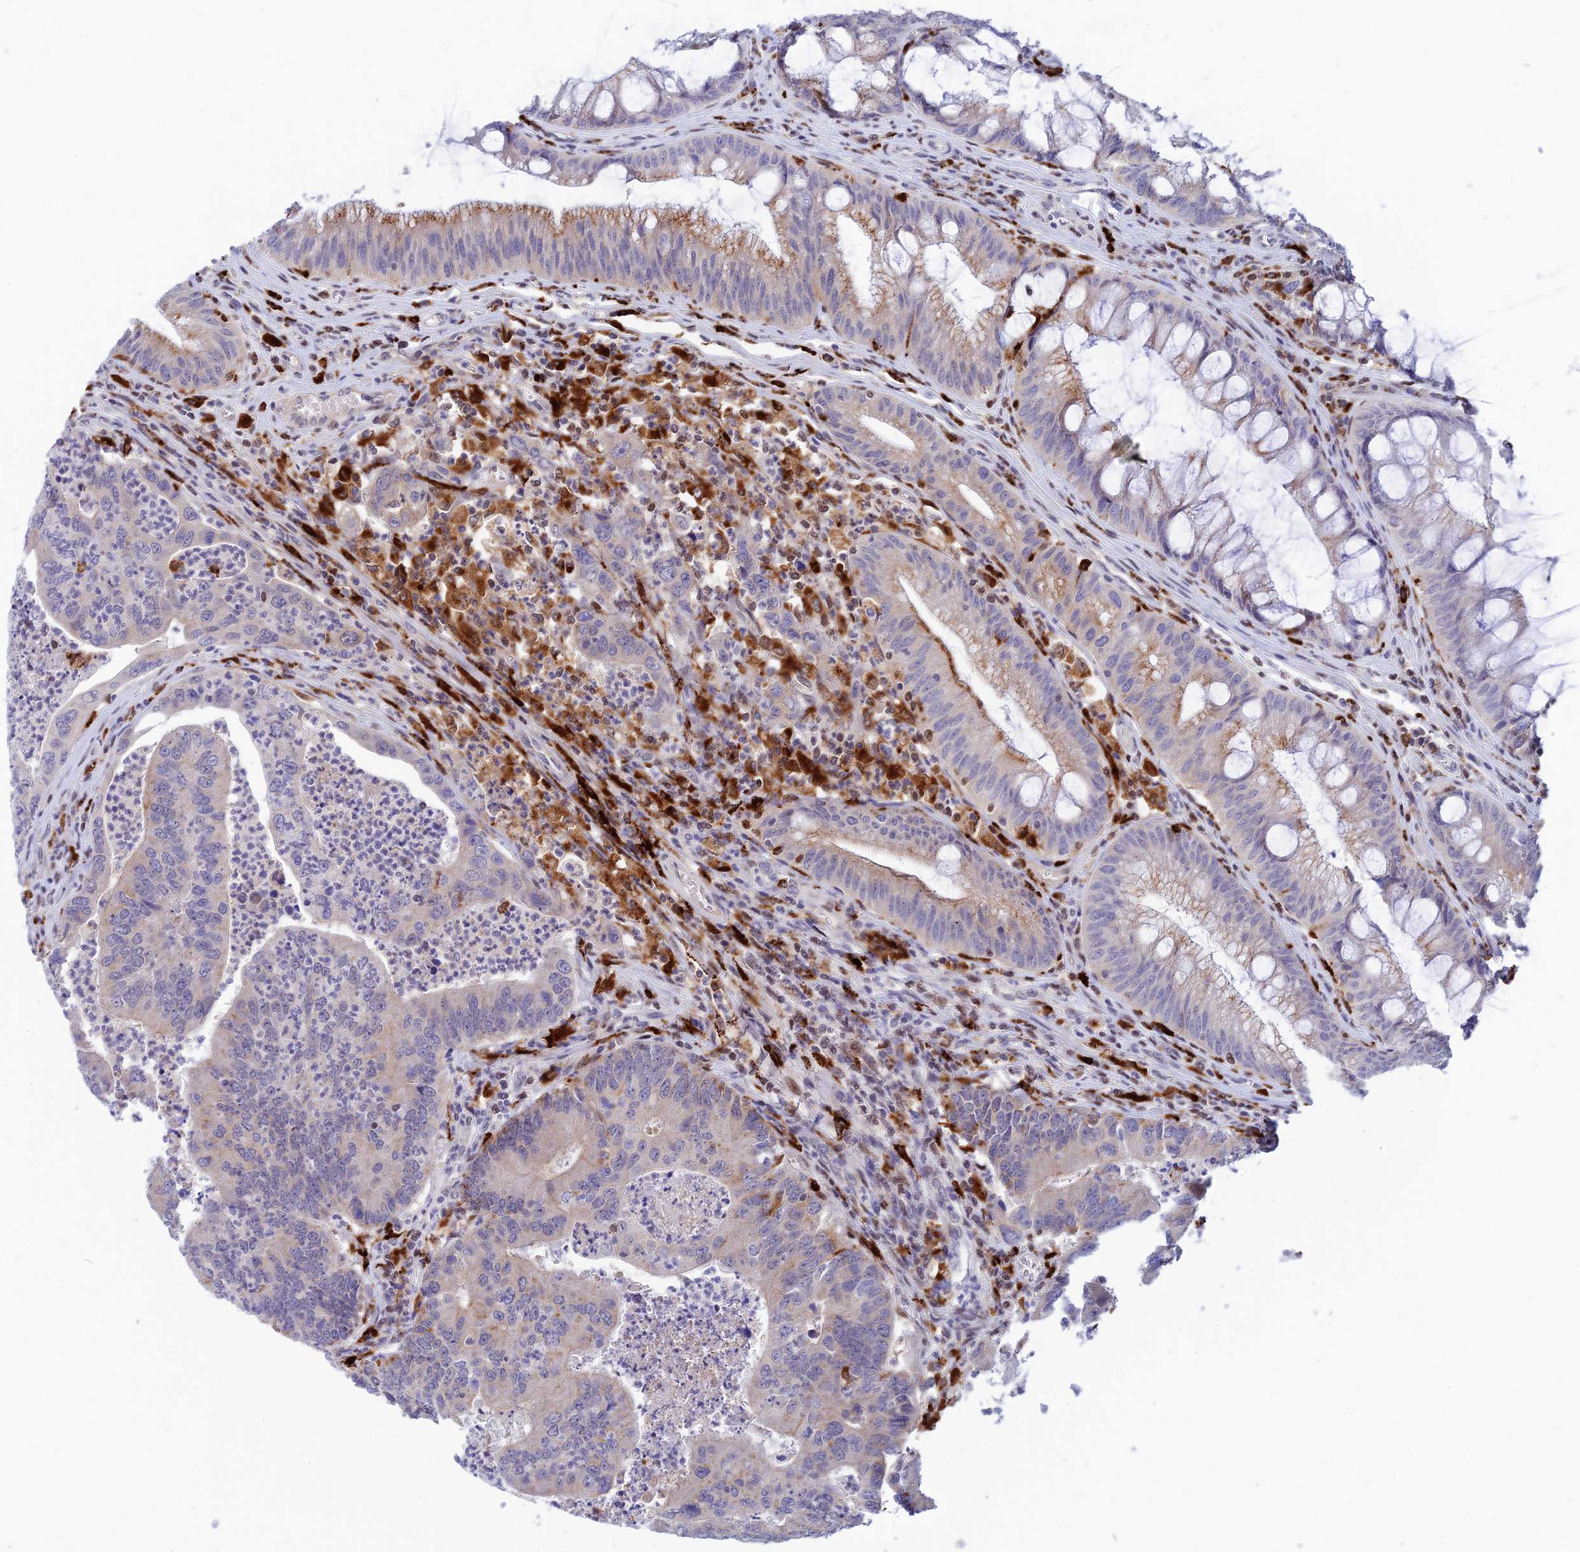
{"staining": {"intensity": "weak", "quantity": "<25%", "location": "cytoplasmic/membranous"}, "tissue": "colorectal cancer", "cell_type": "Tumor cells", "image_type": "cancer", "snomed": [{"axis": "morphology", "description": "Adenocarcinoma, NOS"}, {"axis": "topography", "description": "Colon"}], "caption": "Immunohistochemistry image of human colorectal cancer stained for a protein (brown), which demonstrates no staining in tumor cells.", "gene": "HIC1", "patient": {"sex": "female", "age": 67}}